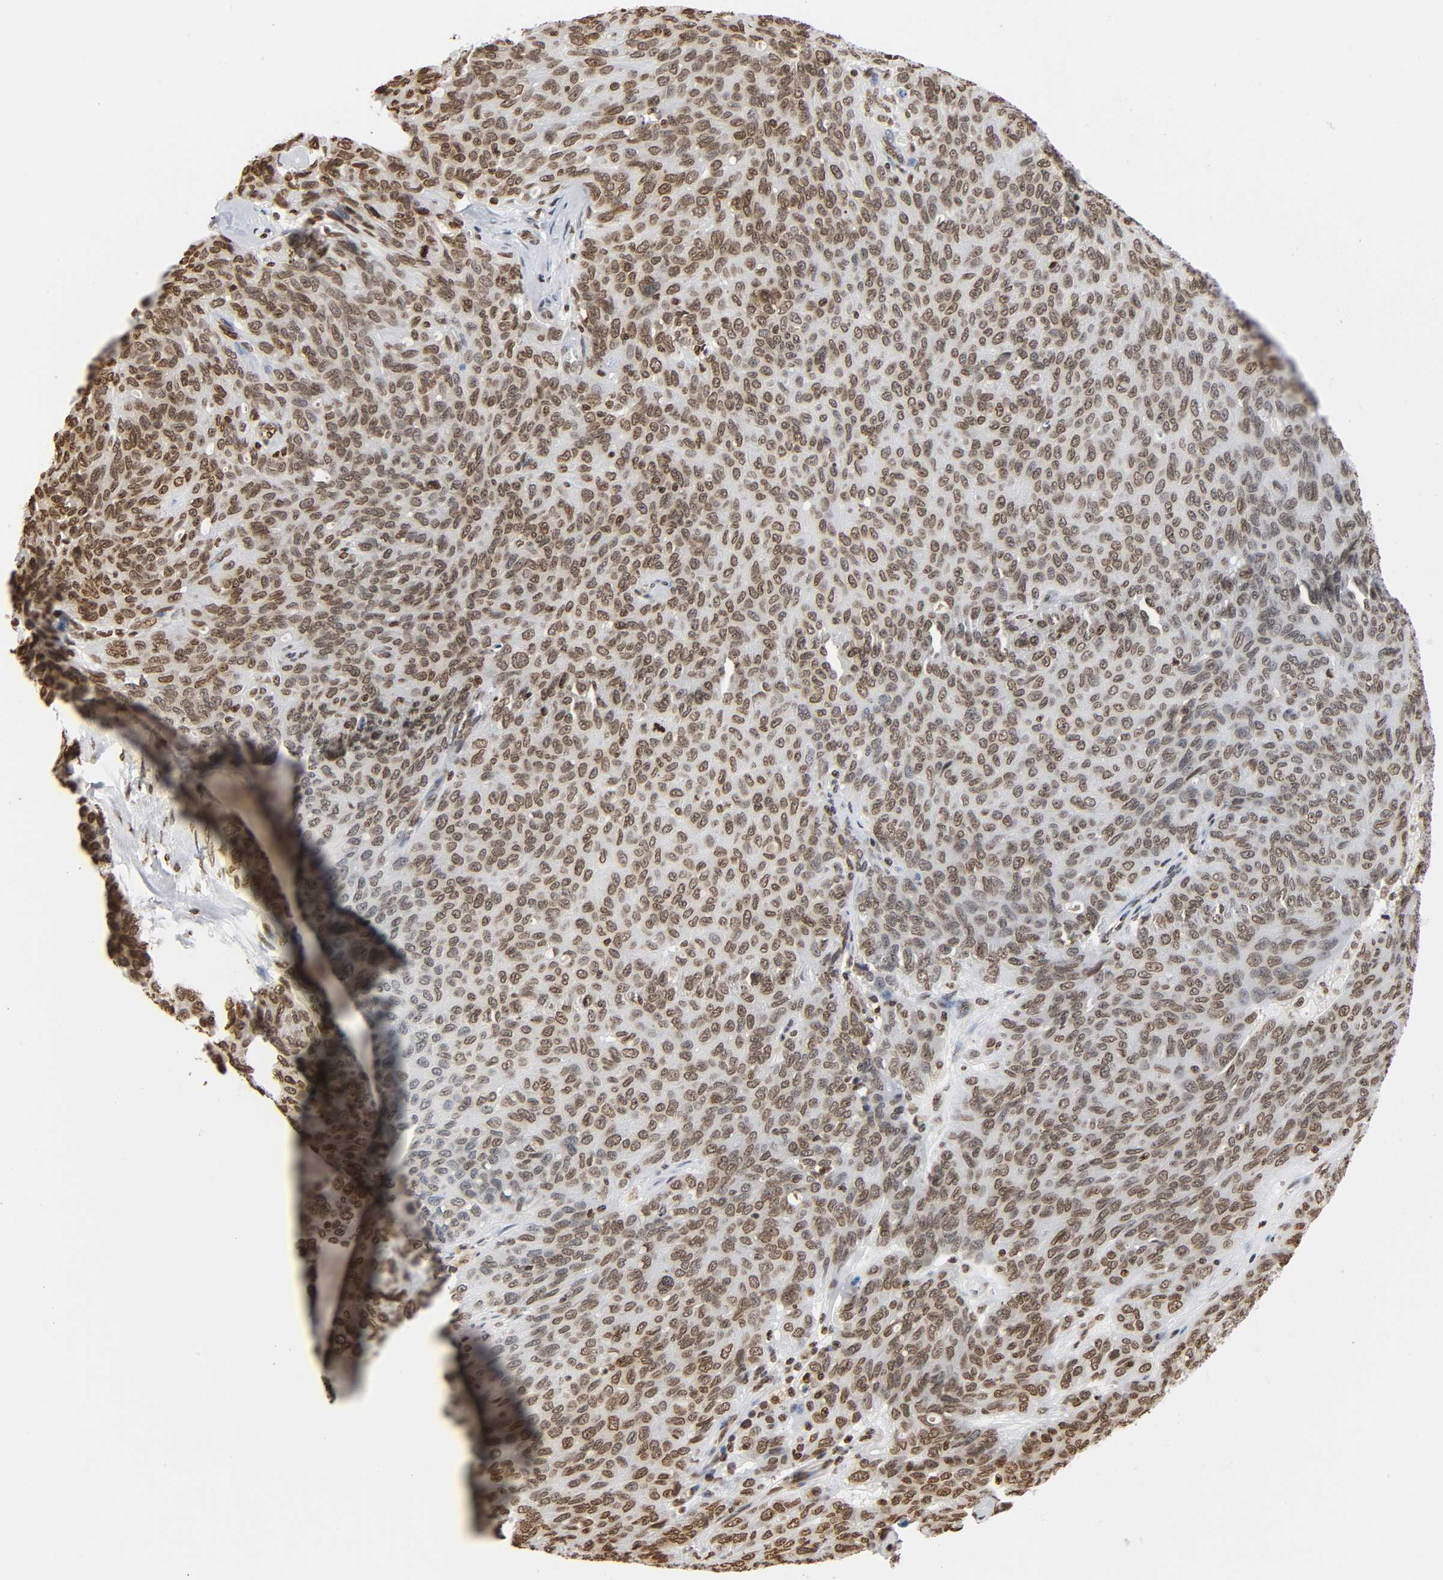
{"staining": {"intensity": "moderate", "quantity": ">75%", "location": "nuclear"}, "tissue": "ovarian cancer", "cell_type": "Tumor cells", "image_type": "cancer", "snomed": [{"axis": "morphology", "description": "Carcinoma, endometroid"}, {"axis": "topography", "description": "Ovary"}], "caption": "A high-resolution photomicrograph shows IHC staining of ovarian cancer (endometroid carcinoma), which displays moderate nuclear positivity in approximately >75% of tumor cells.", "gene": "HOXA6", "patient": {"sex": "female", "age": 60}}